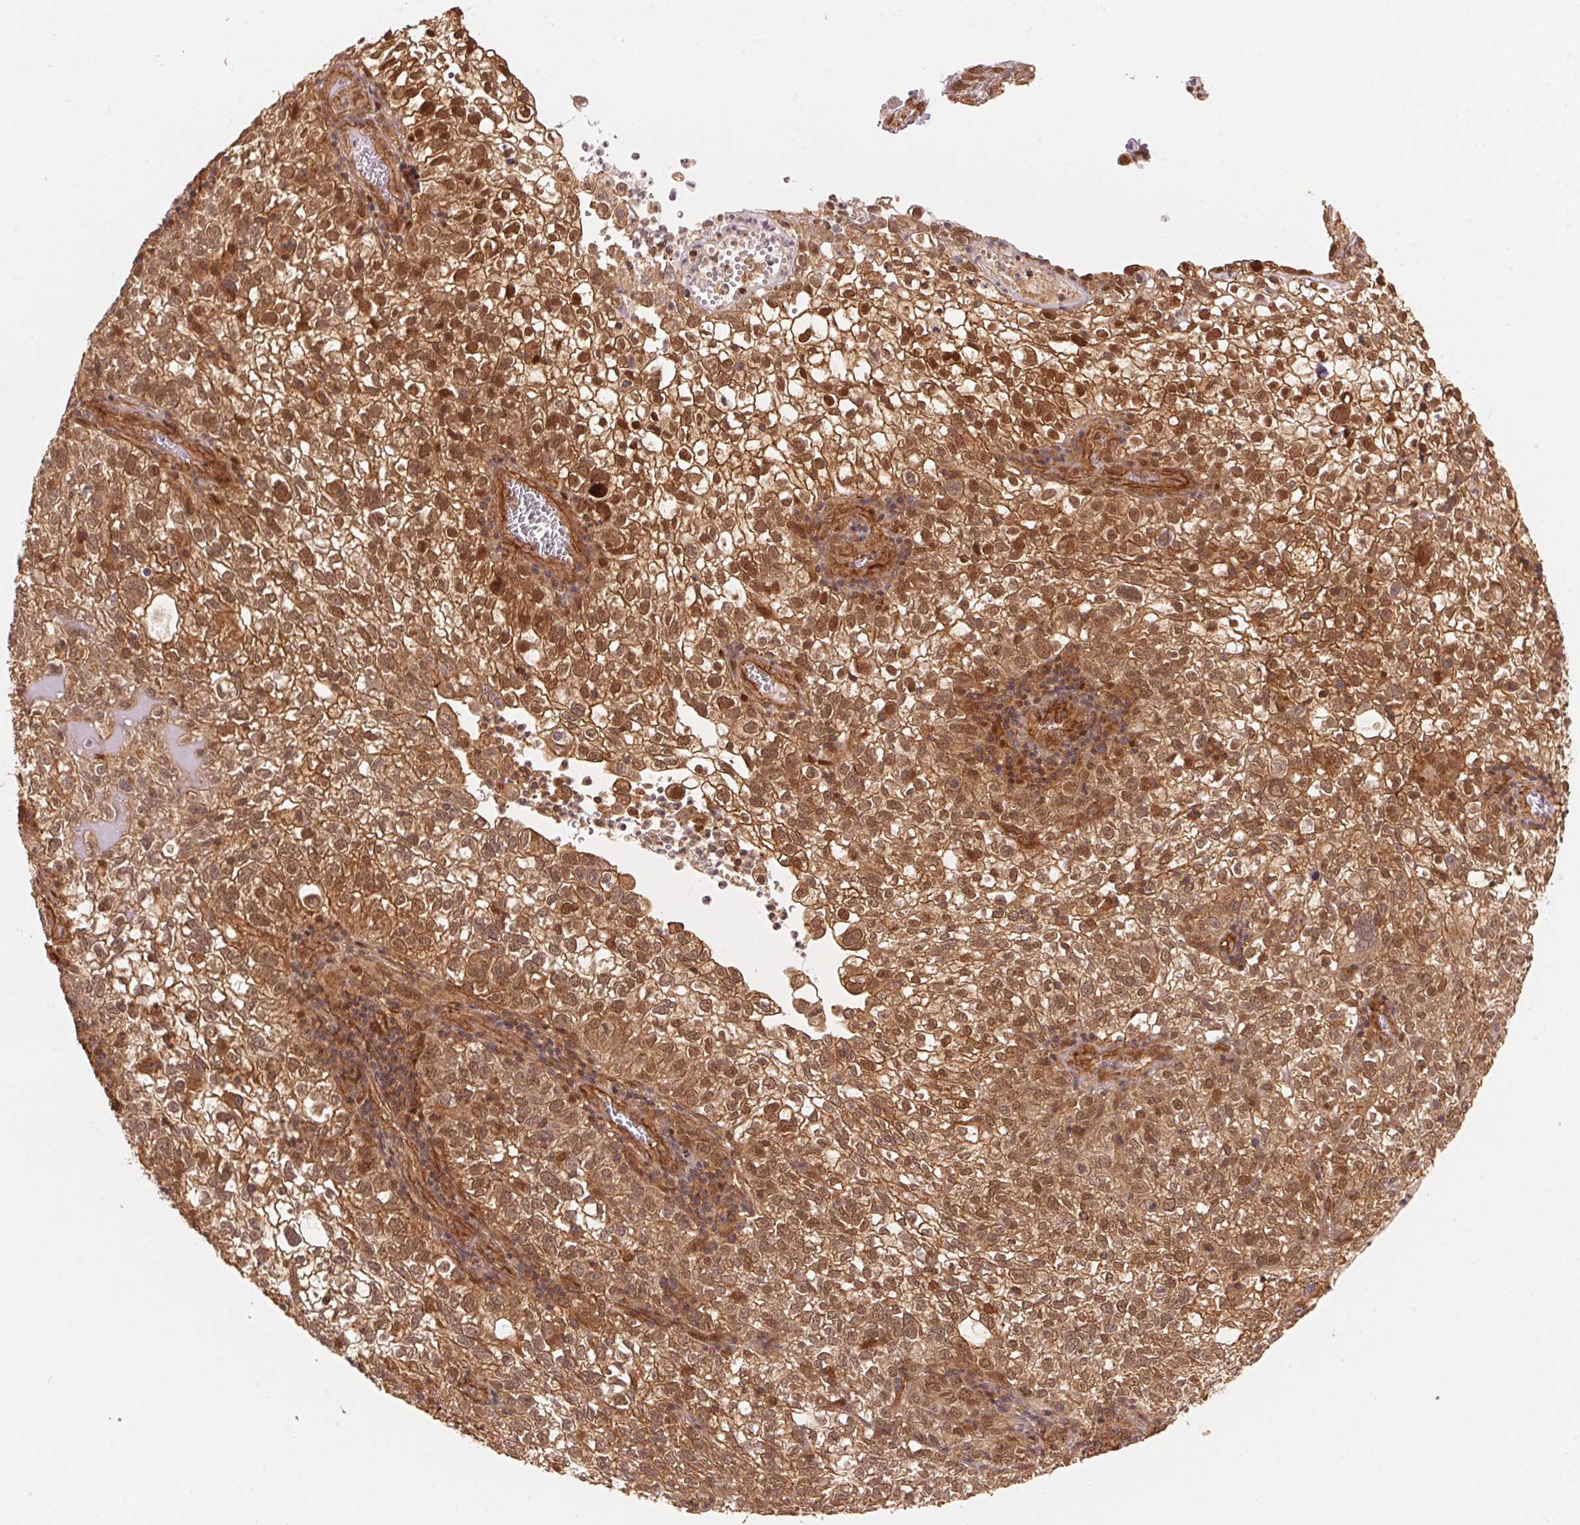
{"staining": {"intensity": "moderate", "quantity": ">75%", "location": "cytoplasmic/membranous,nuclear"}, "tissue": "cervical cancer", "cell_type": "Tumor cells", "image_type": "cancer", "snomed": [{"axis": "morphology", "description": "Squamous cell carcinoma, NOS"}, {"axis": "topography", "description": "Cervix"}], "caption": "This histopathology image displays cervical cancer (squamous cell carcinoma) stained with IHC to label a protein in brown. The cytoplasmic/membranous and nuclear of tumor cells show moderate positivity for the protein. Nuclei are counter-stained blue.", "gene": "TNIP2", "patient": {"sex": "female", "age": 55}}